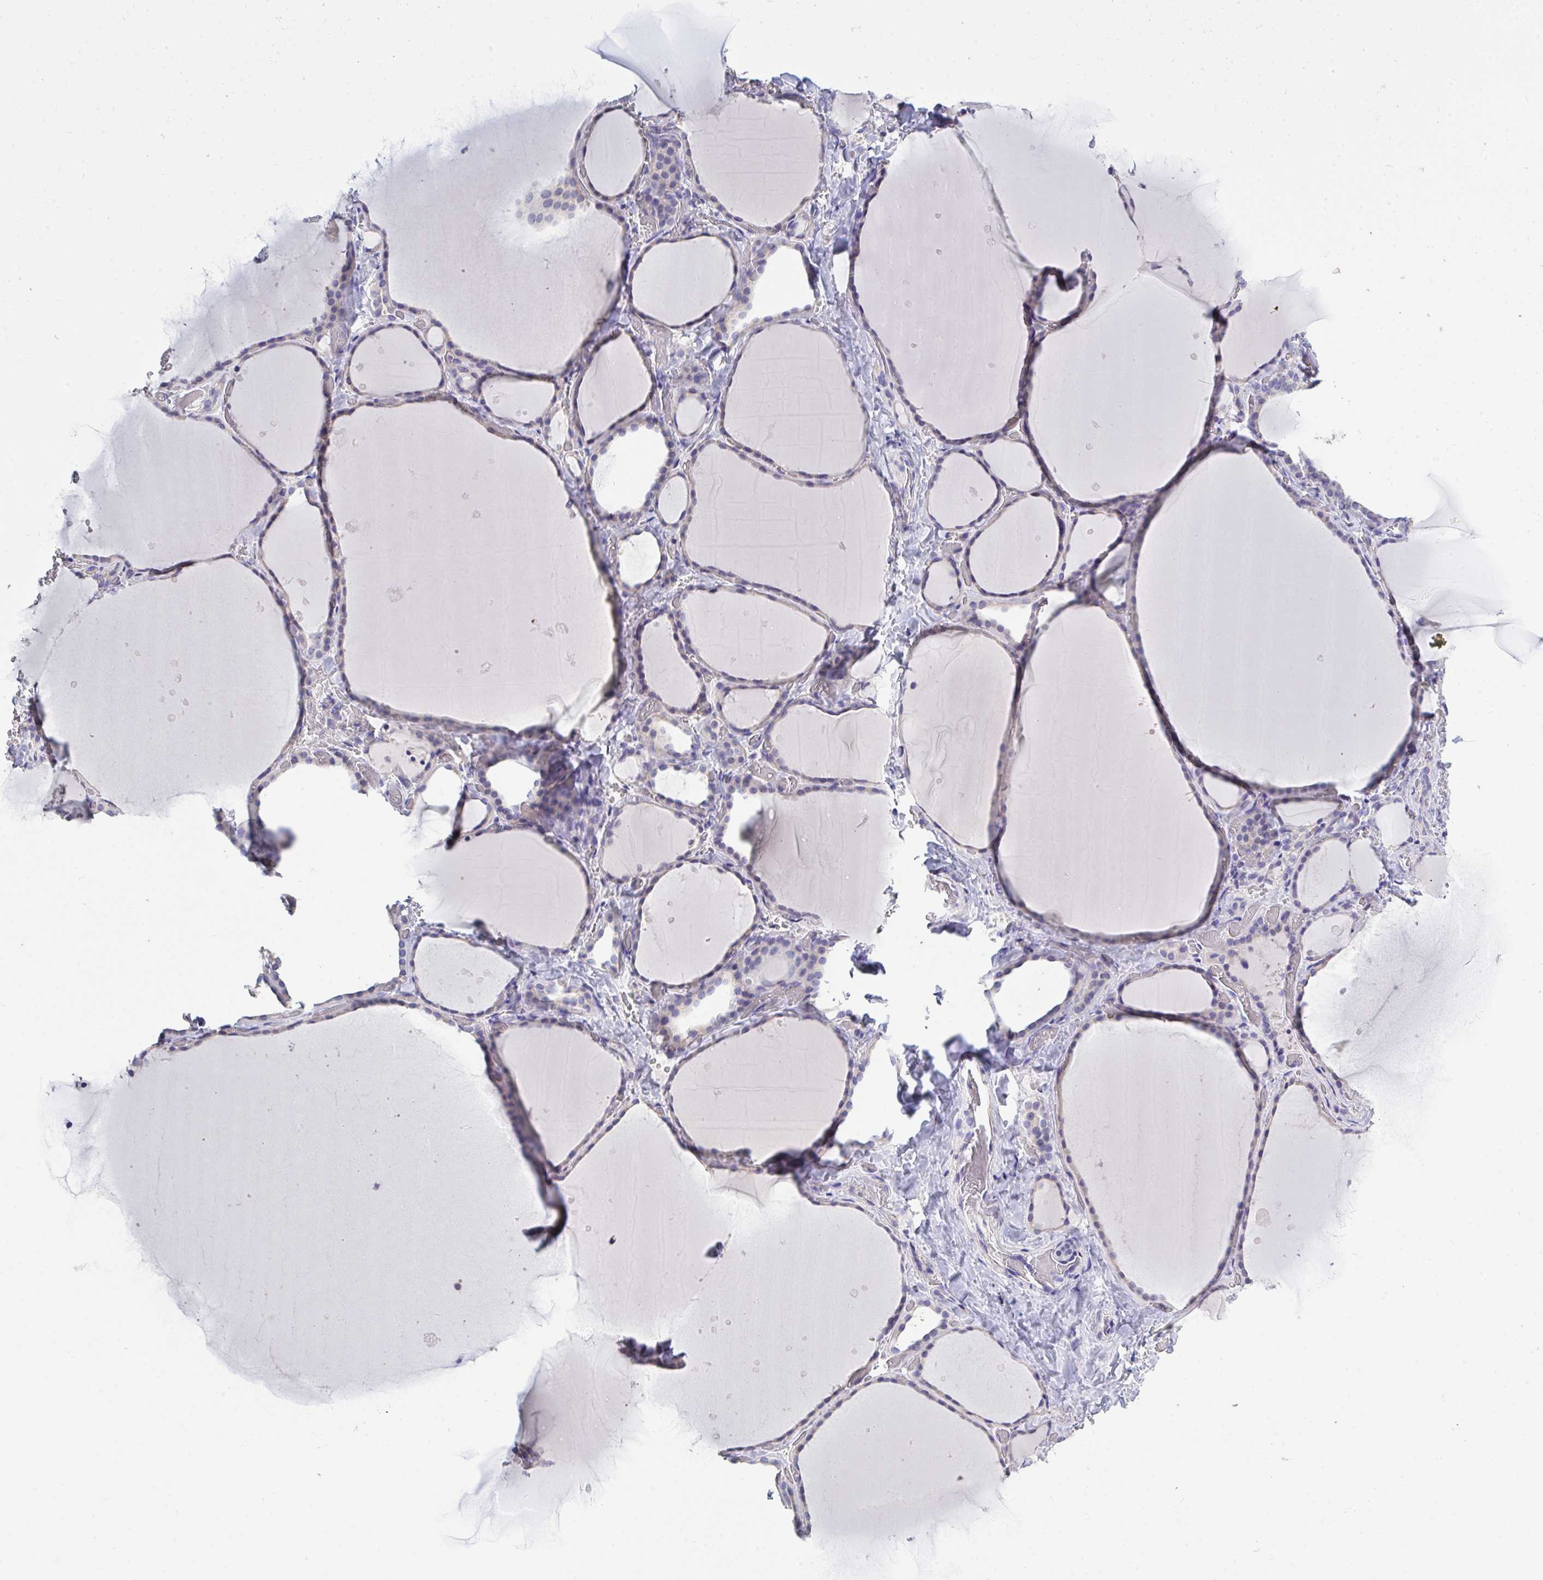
{"staining": {"intensity": "negative", "quantity": "none", "location": "none"}, "tissue": "thyroid gland", "cell_type": "Glandular cells", "image_type": "normal", "snomed": [{"axis": "morphology", "description": "Normal tissue, NOS"}, {"axis": "topography", "description": "Thyroid gland"}], "caption": "Histopathology image shows no significant protein staining in glandular cells of unremarkable thyroid gland. (DAB IHC, high magnification).", "gene": "LRRC58", "patient": {"sex": "female", "age": 36}}